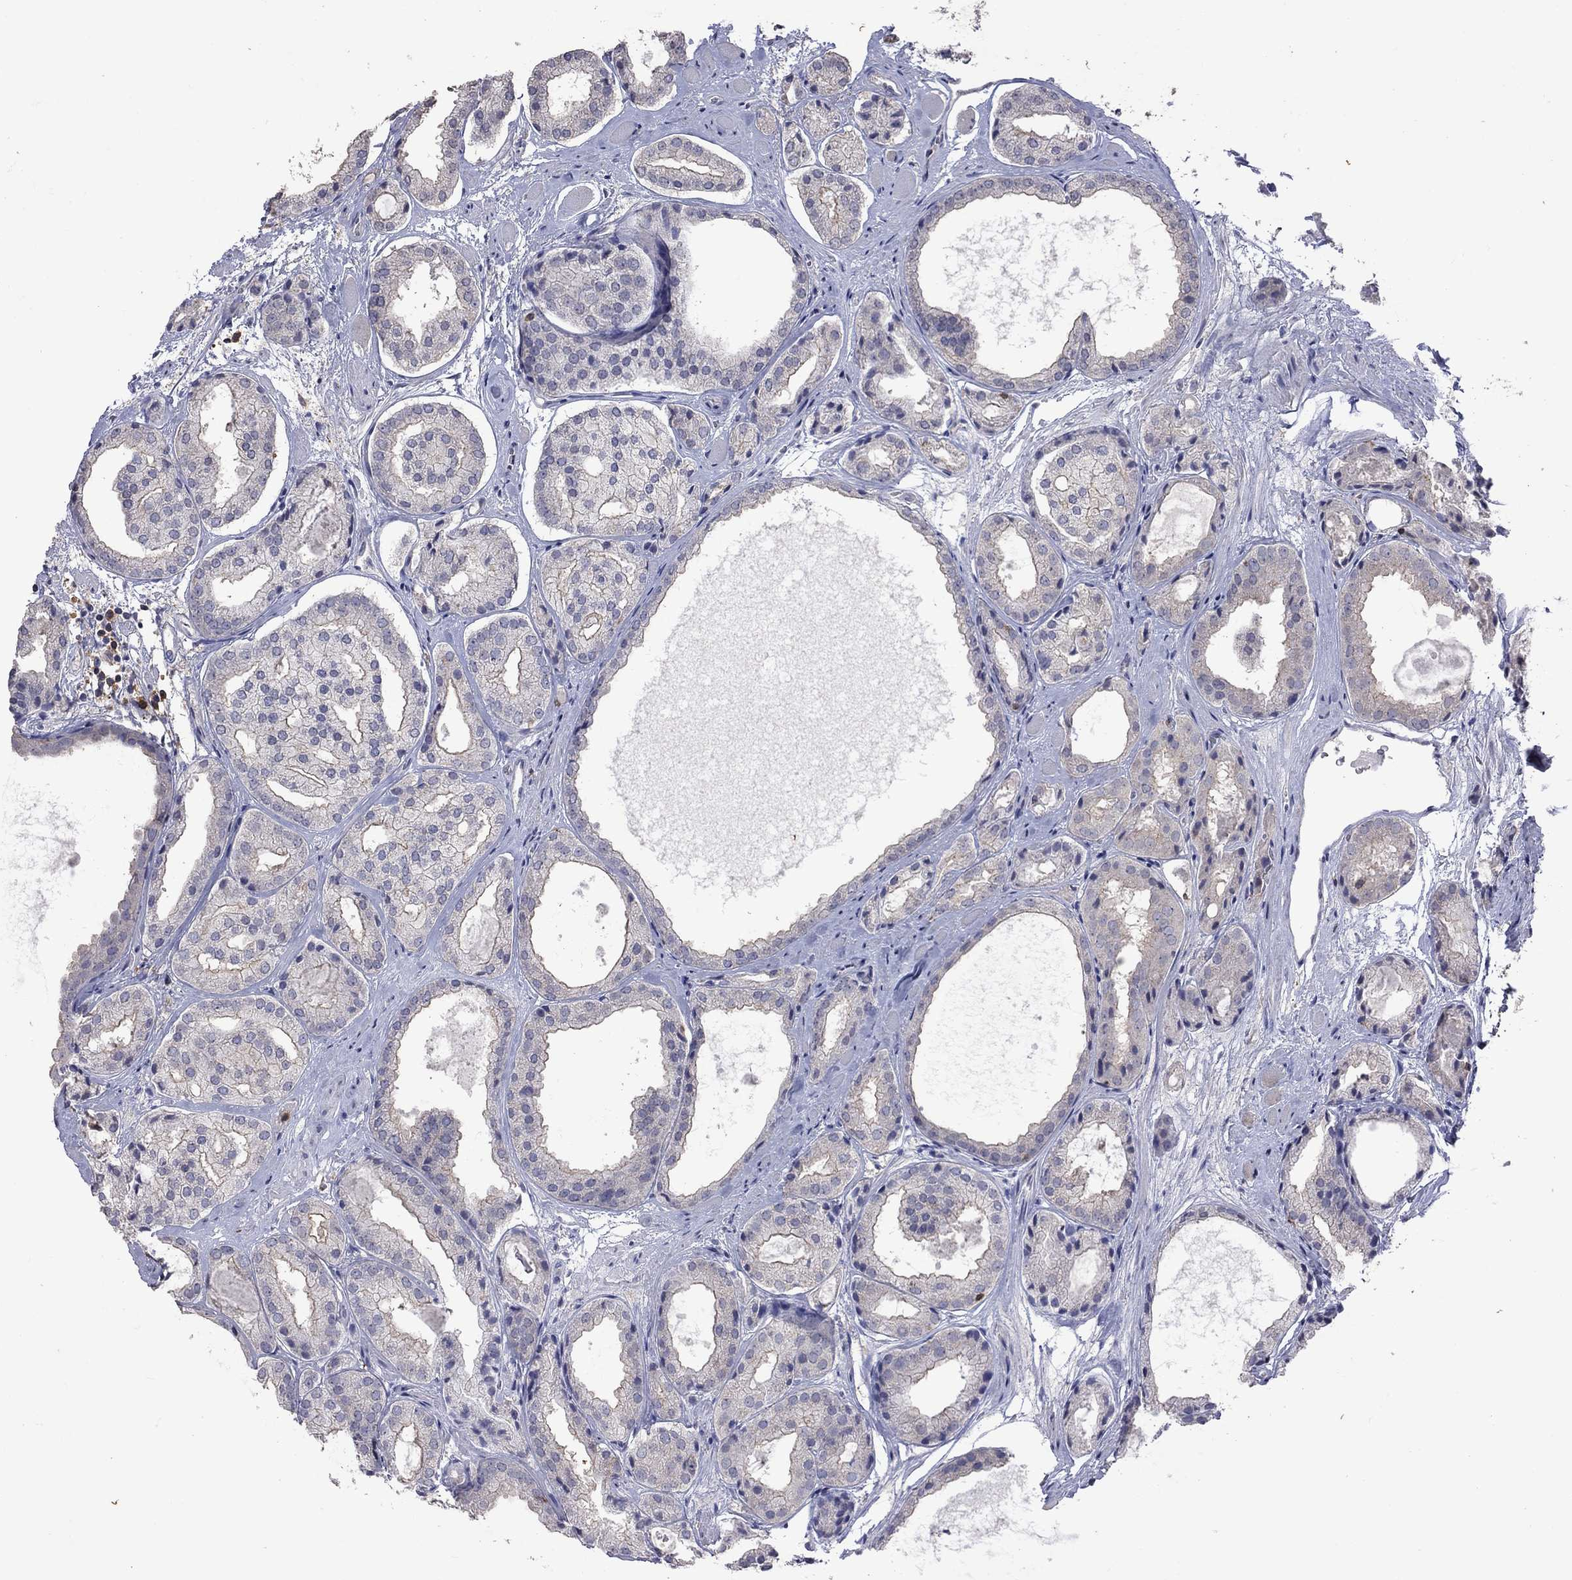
{"staining": {"intensity": "negative", "quantity": "none", "location": "none"}, "tissue": "prostate cancer", "cell_type": "Tumor cells", "image_type": "cancer", "snomed": [{"axis": "morphology", "description": "Adenocarcinoma, Low grade"}, {"axis": "topography", "description": "Prostate"}], "caption": "Immunohistochemistry photomicrograph of prostate low-grade adenocarcinoma stained for a protein (brown), which shows no expression in tumor cells.", "gene": "IPCEF1", "patient": {"sex": "male", "age": 69}}